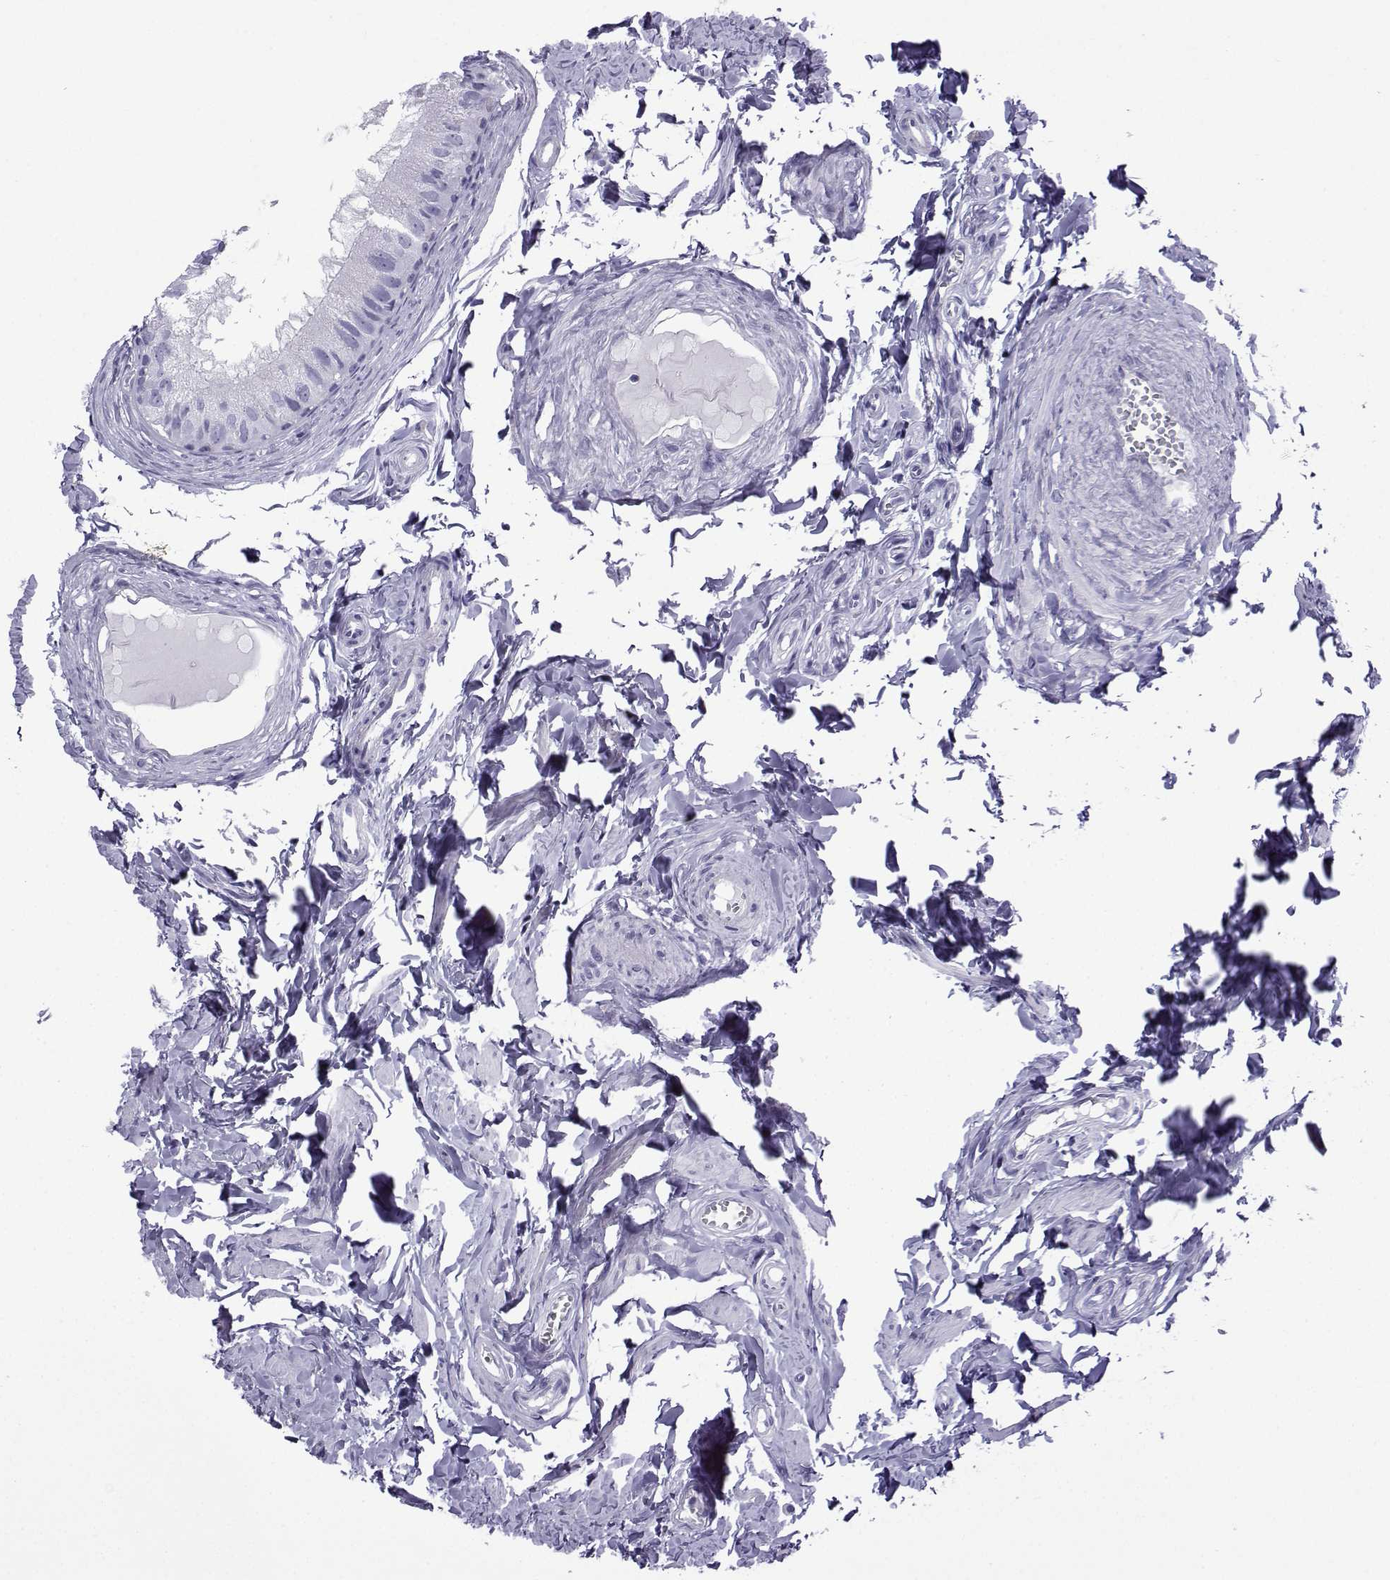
{"staining": {"intensity": "negative", "quantity": "none", "location": "none"}, "tissue": "epididymis", "cell_type": "Glandular cells", "image_type": "normal", "snomed": [{"axis": "morphology", "description": "Normal tissue, NOS"}, {"axis": "topography", "description": "Epididymis"}], "caption": "This is an immunohistochemistry (IHC) photomicrograph of normal human epididymis. There is no positivity in glandular cells.", "gene": "TRIM46", "patient": {"sex": "male", "age": 45}}